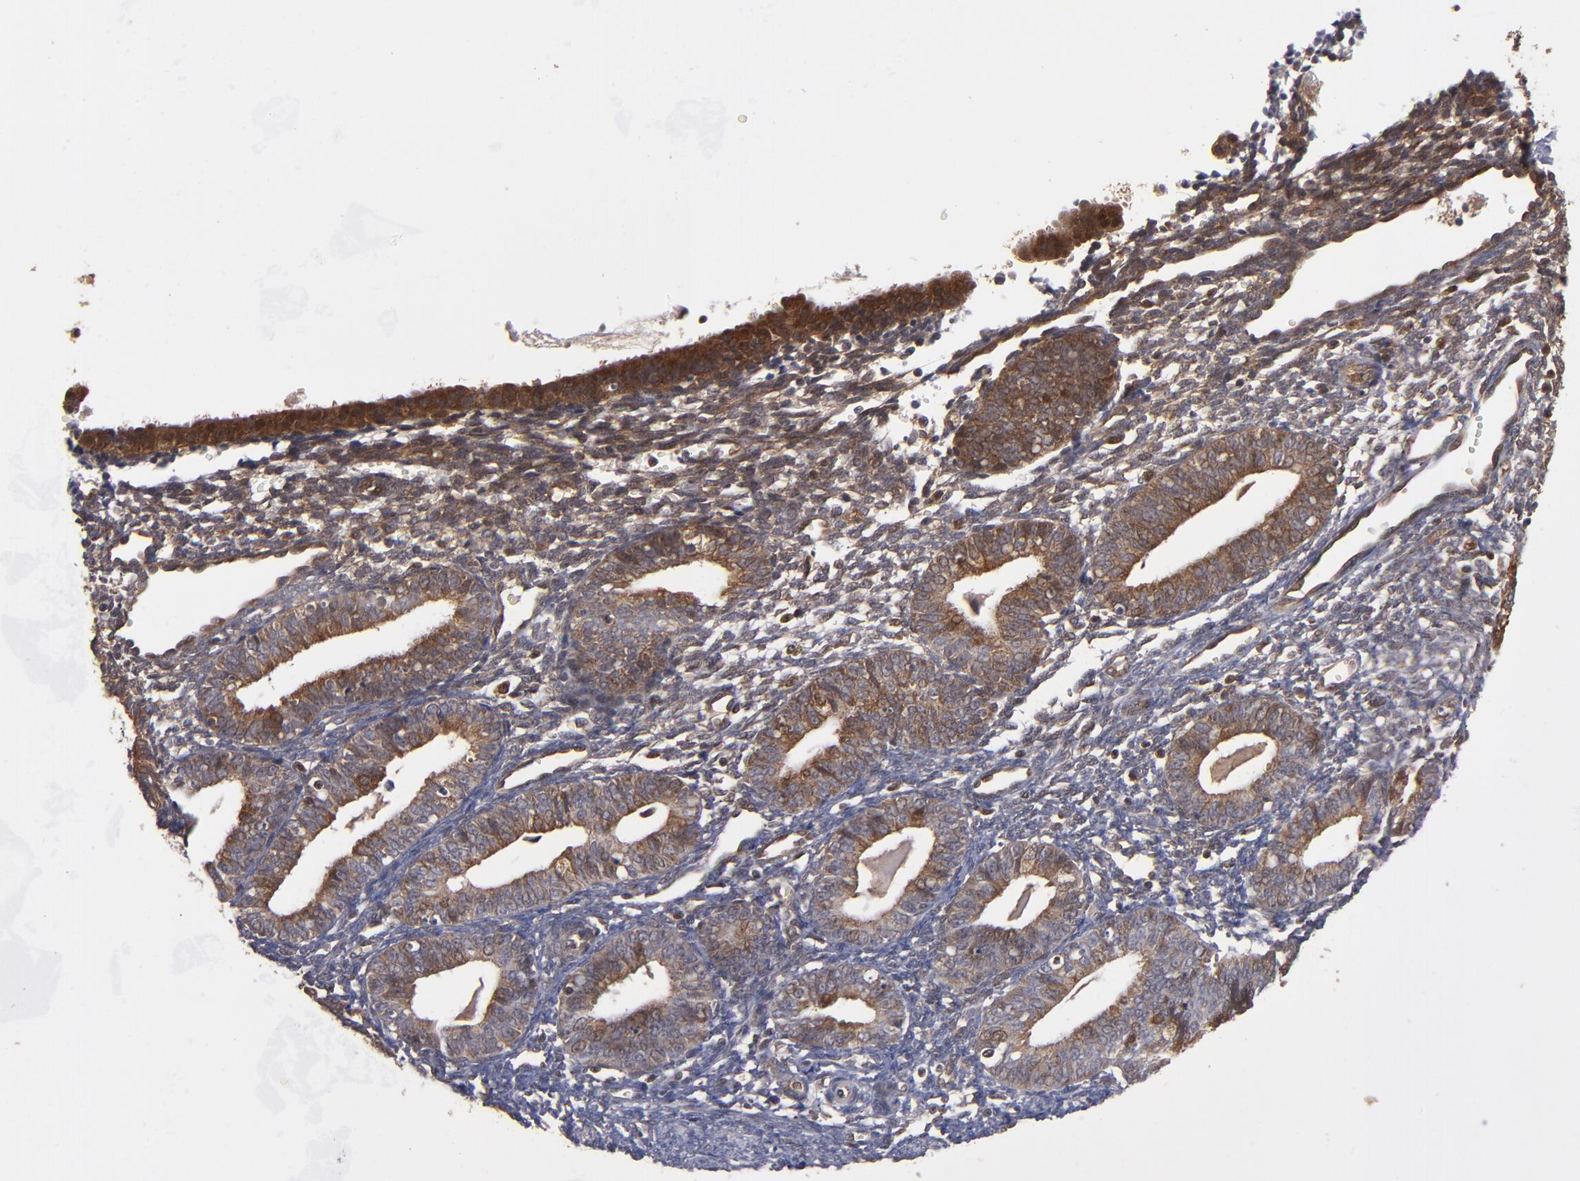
{"staining": {"intensity": "moderate", "quantity": ">75%", "location": "cytoplasmic/membranous"}, "tissue": "endometrium", "cell_type": "Cells in endometrial stroma", "image_type": "normal", "snomed": [{"axis": "morphology", "description": "Normal tissue, NOS"}, {"axis": "topography", "description": "Endometrium"}], "caption": "The micrograph shows immunohistochemical staining of unremarkable endometrium. There is moderate cytoplasmic/membranous positivity is identified in about >75% of cells in endometrial stroma.", "gene": "BDKRB1", "patient": {"sex": "female", "age": 61}}